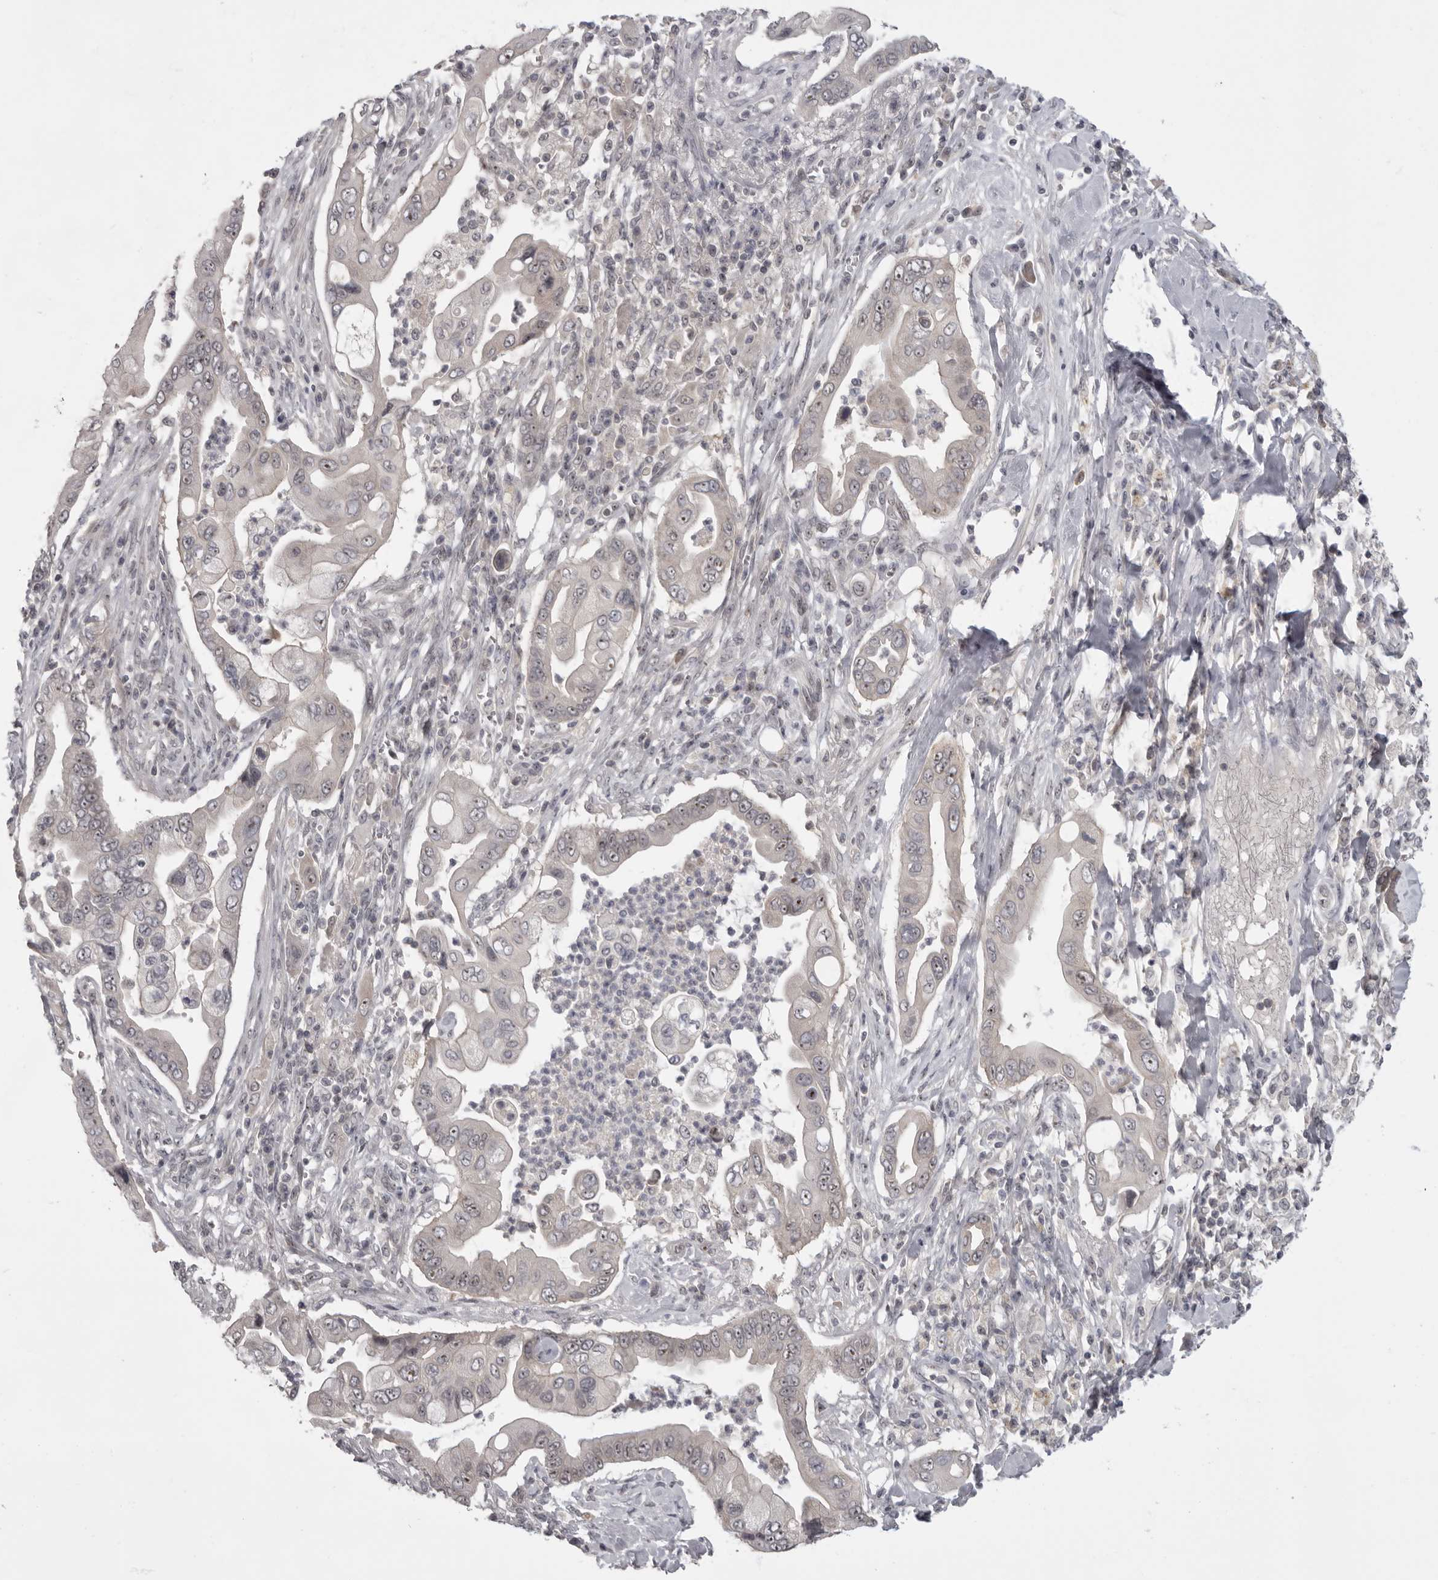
{"staining": {"intensity": "weak", "quantity": "<25%", "location": "nuclear"}, "tissue": "pancreatic cancer", "cell_type": "Tumor cells", "image_type": "cancer", "snomed": [{"axis": "morphology", "description": "Adenocarcinoma, NOS"}, {"axis": "topography", "description": "Pancreas"}], "caption": "This image is of pancreatic adenocarcinoma stained with IHC to label a protein in brown with the nuclei are counter-stained blue. There is no expression in tumor cells. (Immunohistochemistry (ihc), brightfield microscopy, high magnification).", "gene": "MRTO4", "patient": {"sex": "male", "age": 78}}